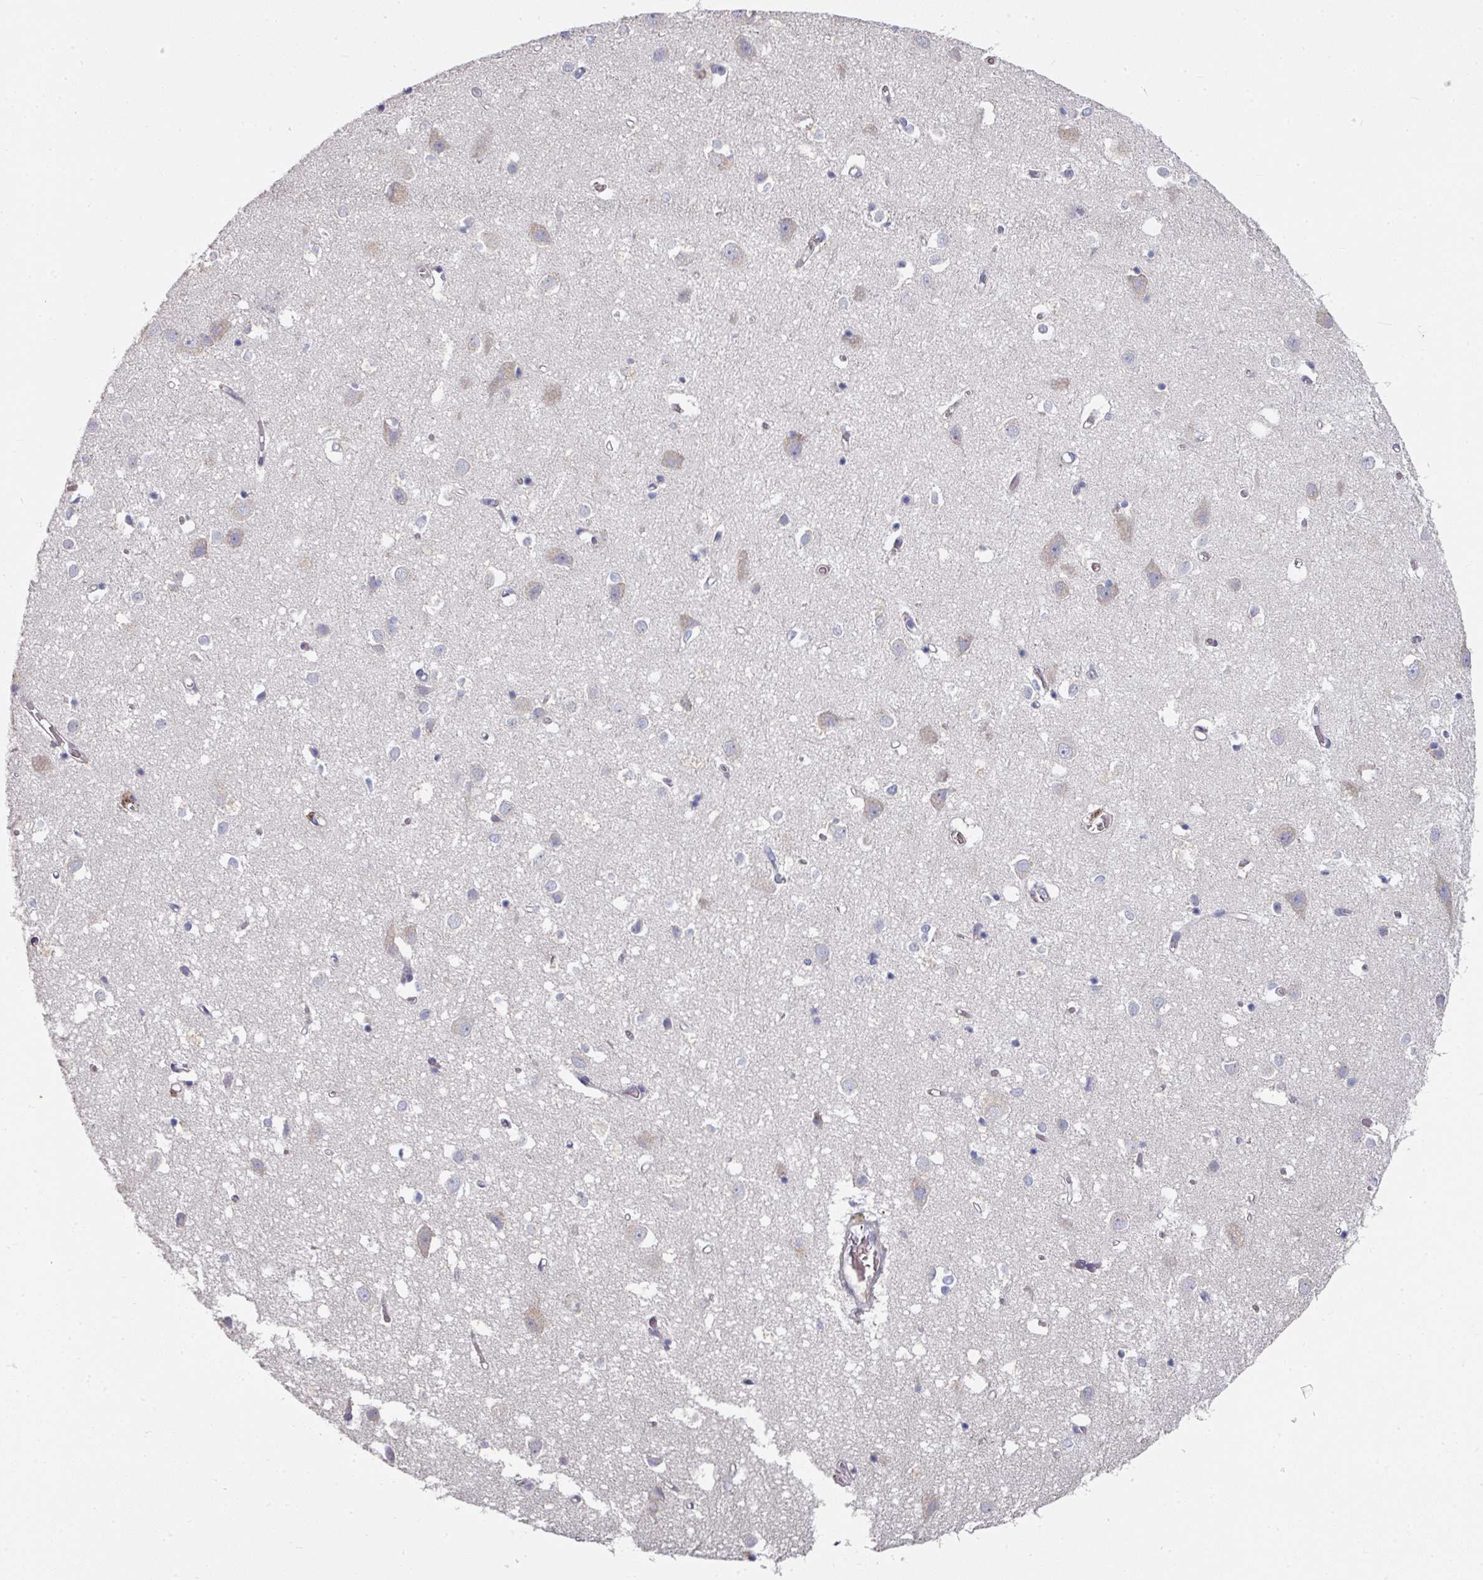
{"staining": {"intensity": "weak", "quantity": "<25%", "location": "cytoplasmic/membranous"}, "tissue": "cerebral cortex", "cell_type": "Endothelial cells", "image_type": "normal", "snomed": [{"axis": "morphology", "description": "Normal tissue, NOS"}, {"axis": "topography", "description": "Cerebral cortex"}], "caption": "Cerebral cortex stained for a protein using IHC demonstrates no positivity endothelial cells.", "gene": "PYROXD2", "patient": {"sex": "male", "age": 70}}